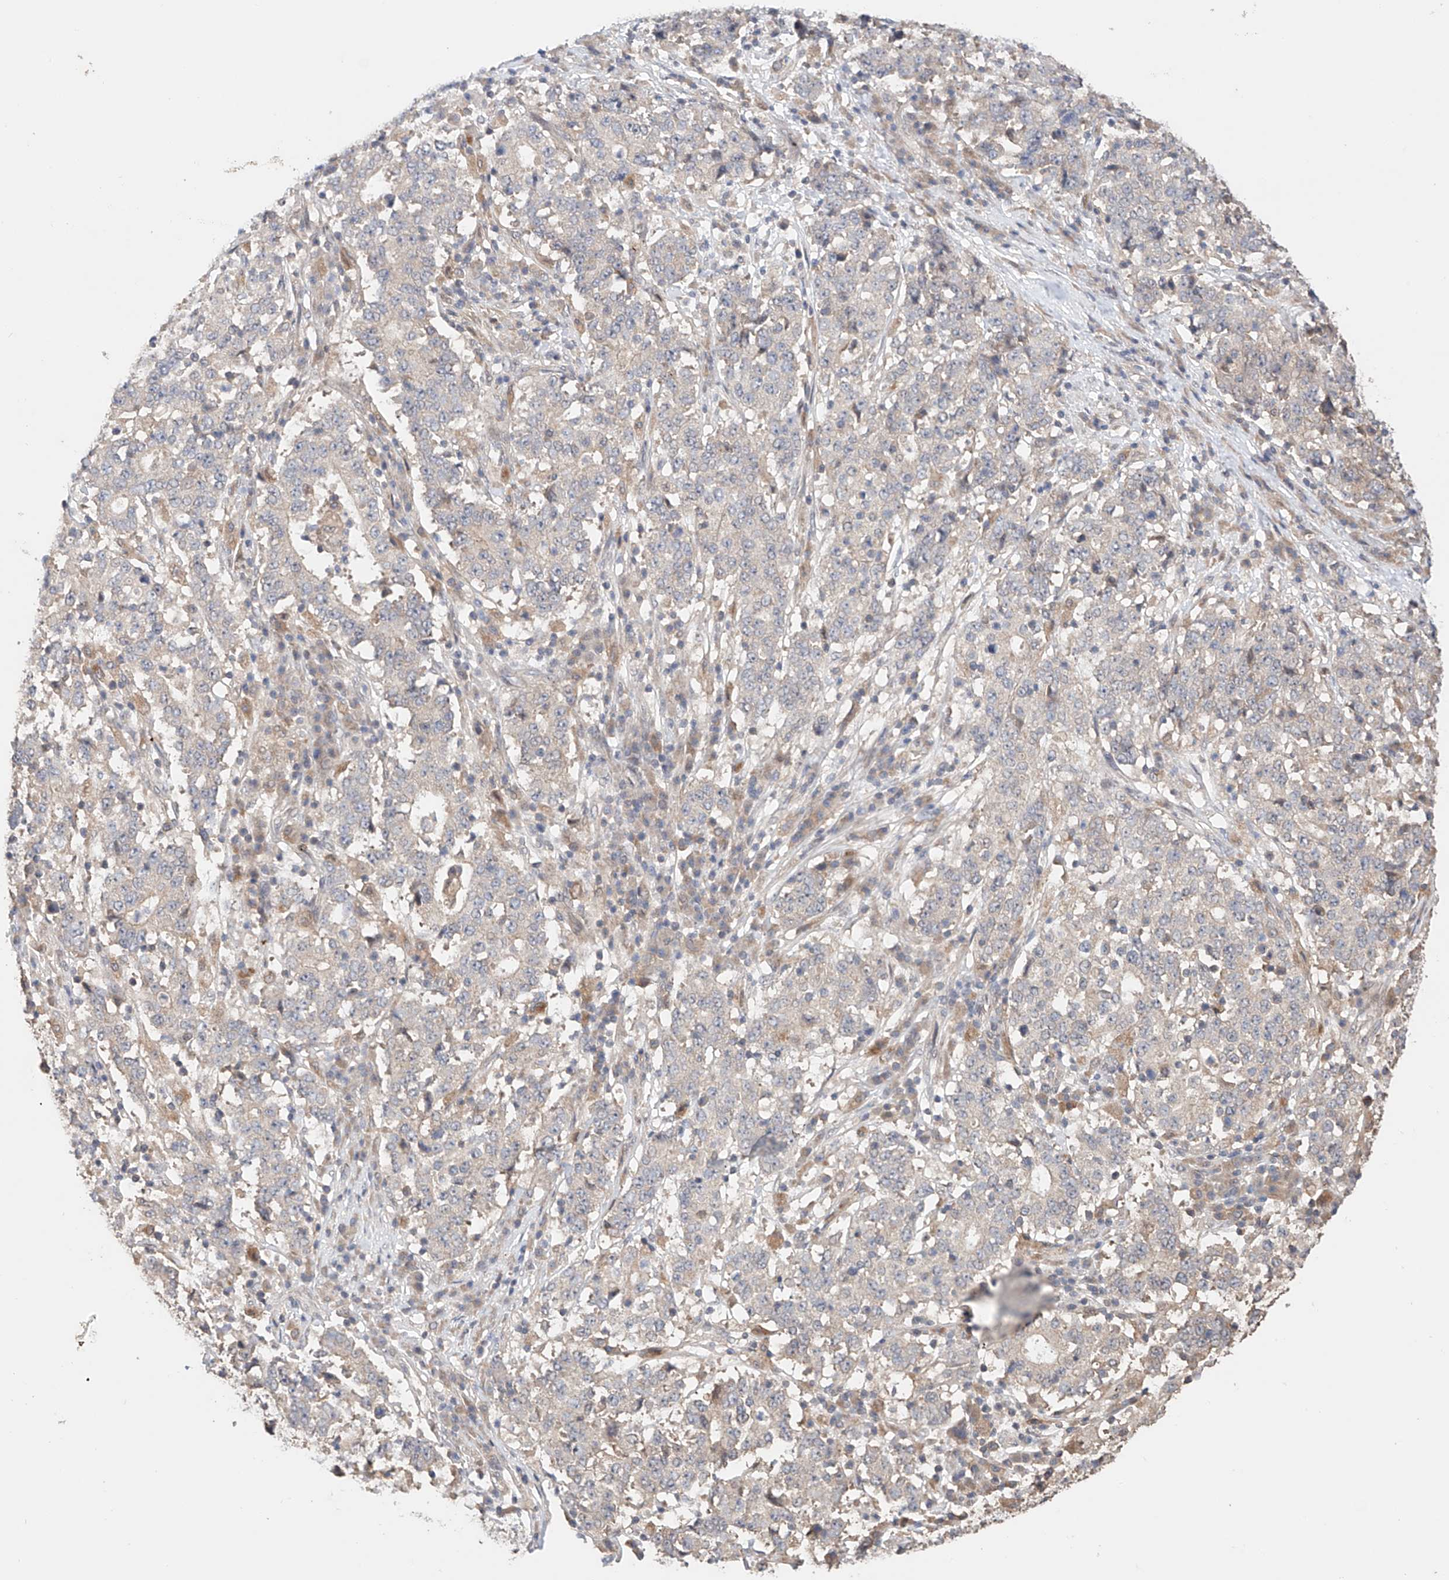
{"staining": {"intensity": "negative", "quantity": "none", "location": "none"}, "tissue": "stomach cancer", "cell_type": "Tumor cells", "image_type": "cancer", "snomed": [{"axis": "morphology", "description": "Adenocarcinoma, NOS"}, {"axis": "topography", "description": "Stomach"}], "caption": "Adenocarcinoma (stomach) was stained to show a protein in brown. There is no significant expression in tumor cells. The staining was performed using DAB to visualize the protein expression in brown, while the nuclei were stained in blue with hematoxylin (Magnification: 20x).", "gene": "ZFHX2", "patient": {"sex": "male", "age": 59}}